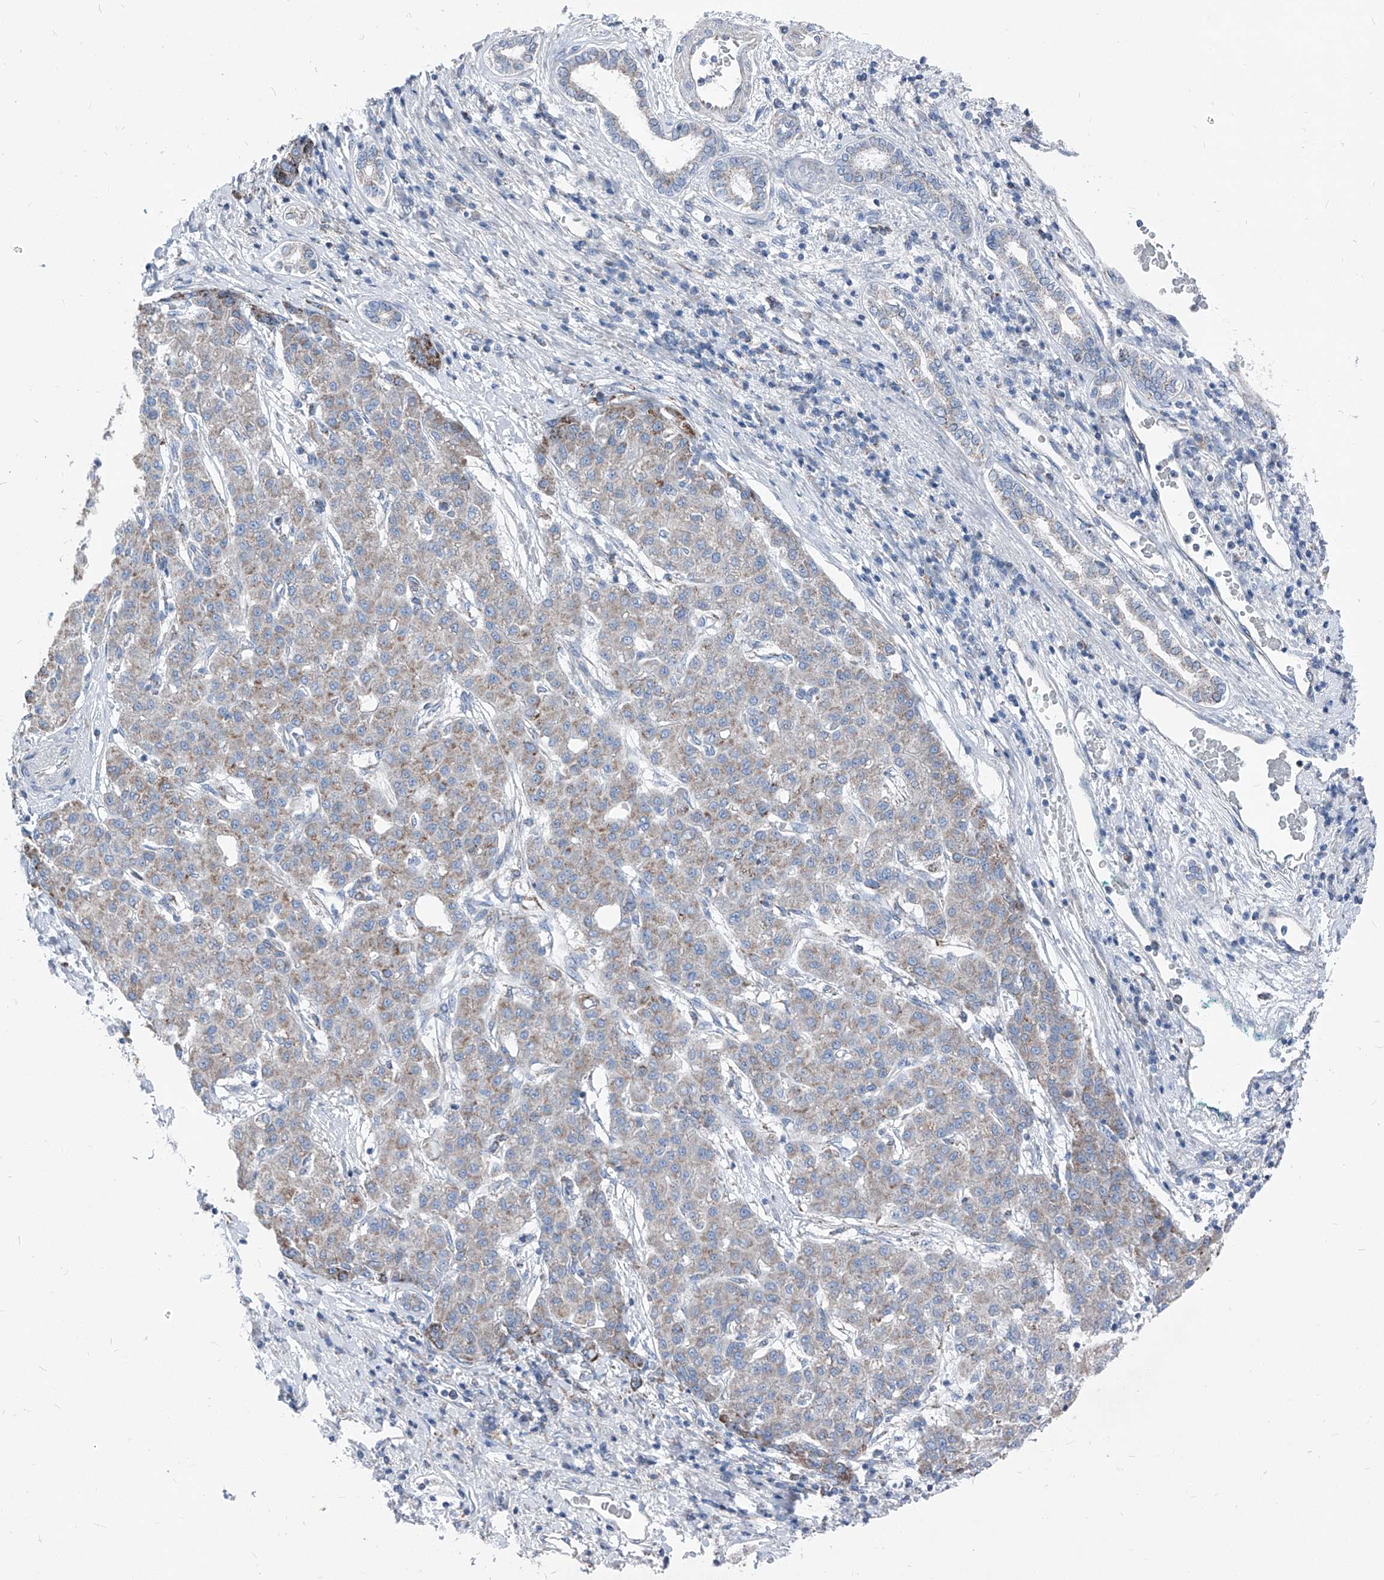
{"staining": {"intensity": "weak", "quantity": "<25%", "location": "cytoplasmic/membranous"}, "tissue": "liver cancer", "cell_type": "Tumor cells", "image_type": "cancer", "snomed": [{"axis": "morphology", "description": "Carcinoma, Hepatocellular, NOS"}, {"axis": "topography", "description": "Liver"}], "caption": "Immunohistochemistry histopathology image of neoplastic tissue: human liver hepatocellular carcinoma stained with DAB (3,3'-diaminobenzidine) demonstrates no significant protein expression in tumor cells.", "gene": "AGPS", "patient": {"sex": "male", "age": 65}}